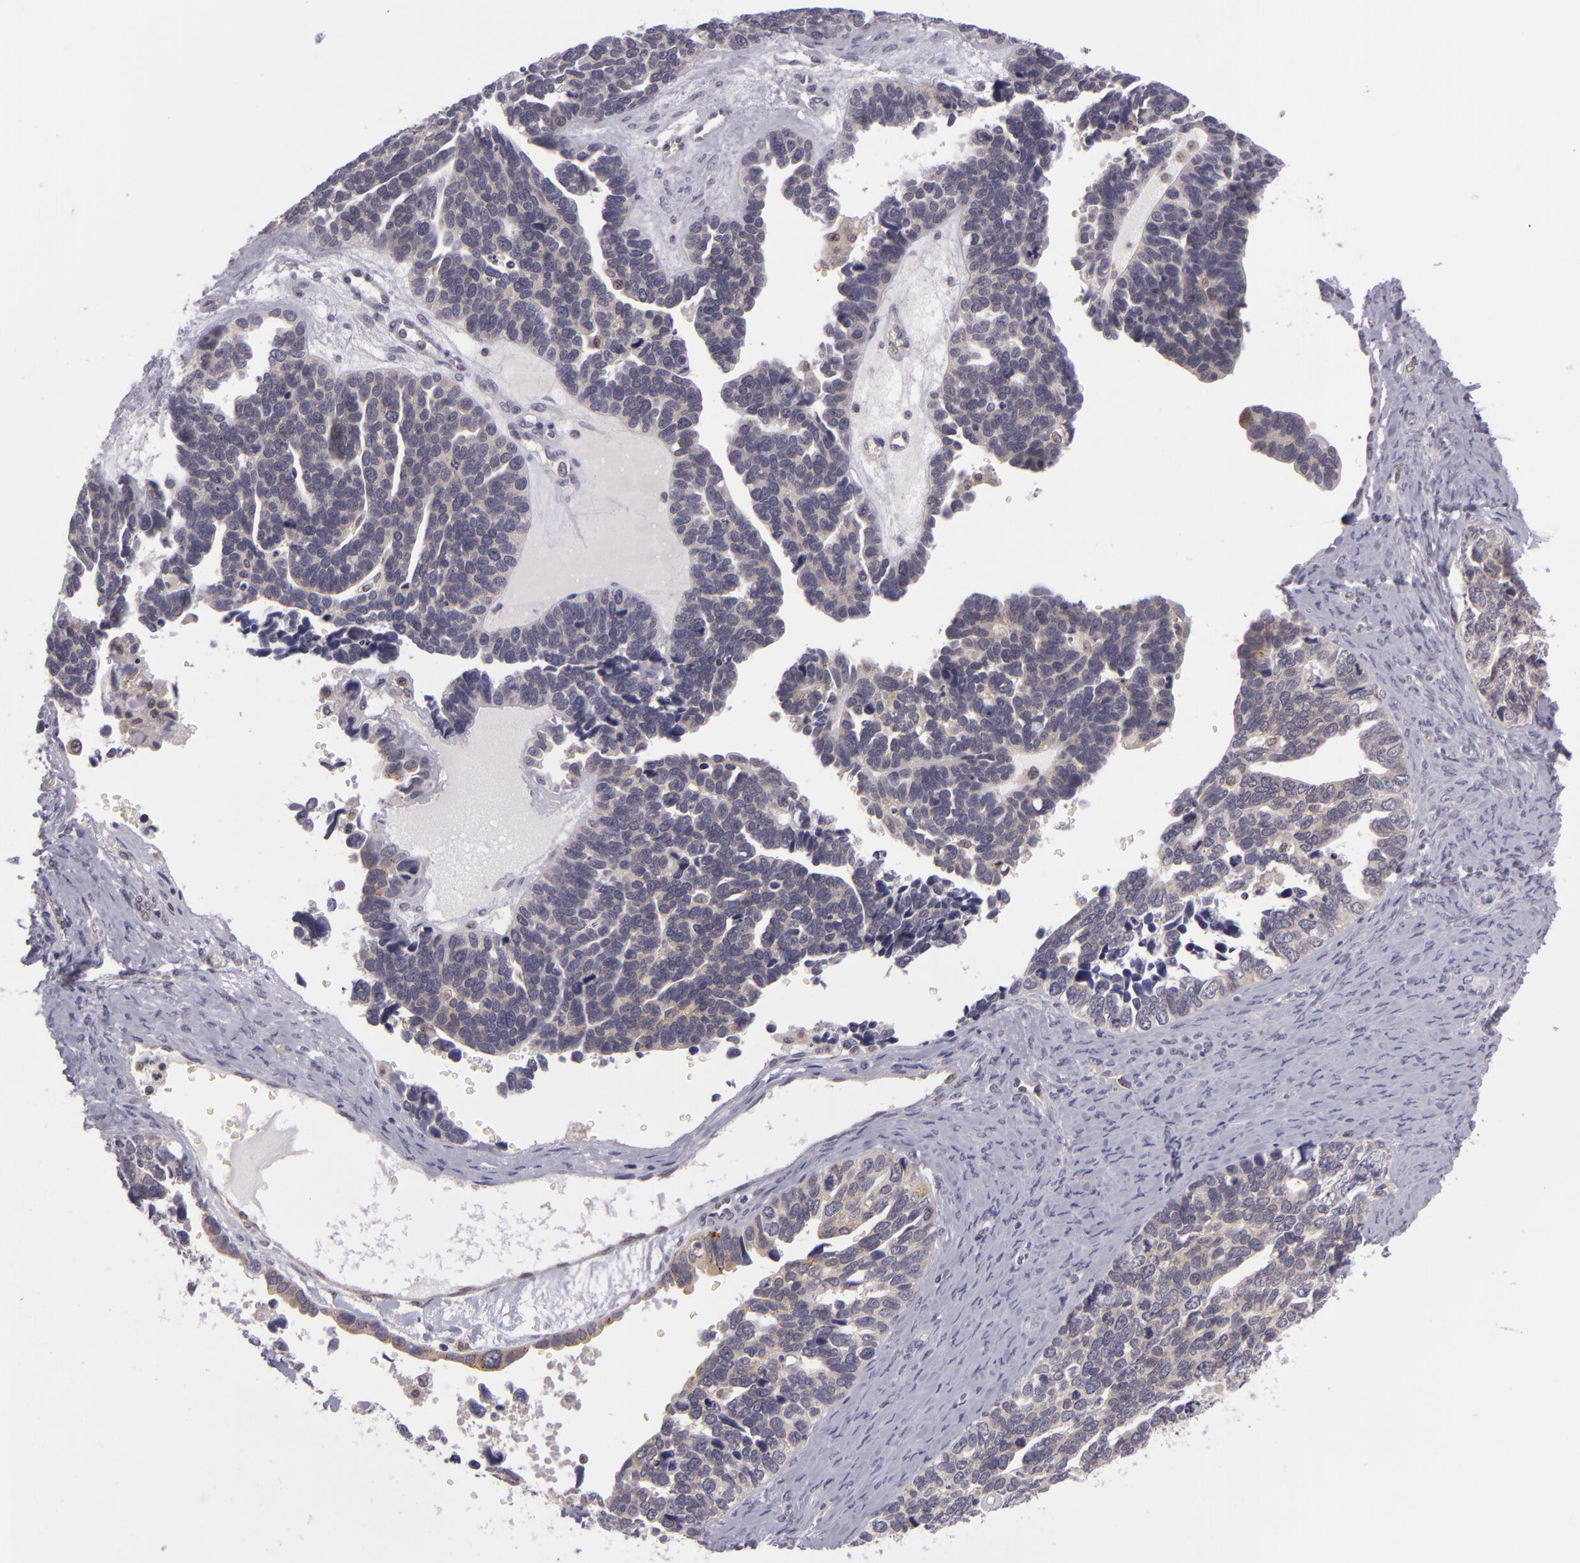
{"staining": {"intensity": "weak", "quantity": "25%-75%", "location": "cytoplasmic/membranous"}, "tissue": "ovarian cancer", "cell_type": "Tumor cells", "image_type": "cancer", "snomed": [{"axis": "morphology", "description": "Cystadenocarcinoma, serous, NOS"}, {"axis": "topography", "description": "Ovary"}], "caption": "Human ovarian cancer stained with a protein marker exhibits weak staining in tumor cells.", "gene": "BCL10", "patient": {"sex": "female", "age": 77}}